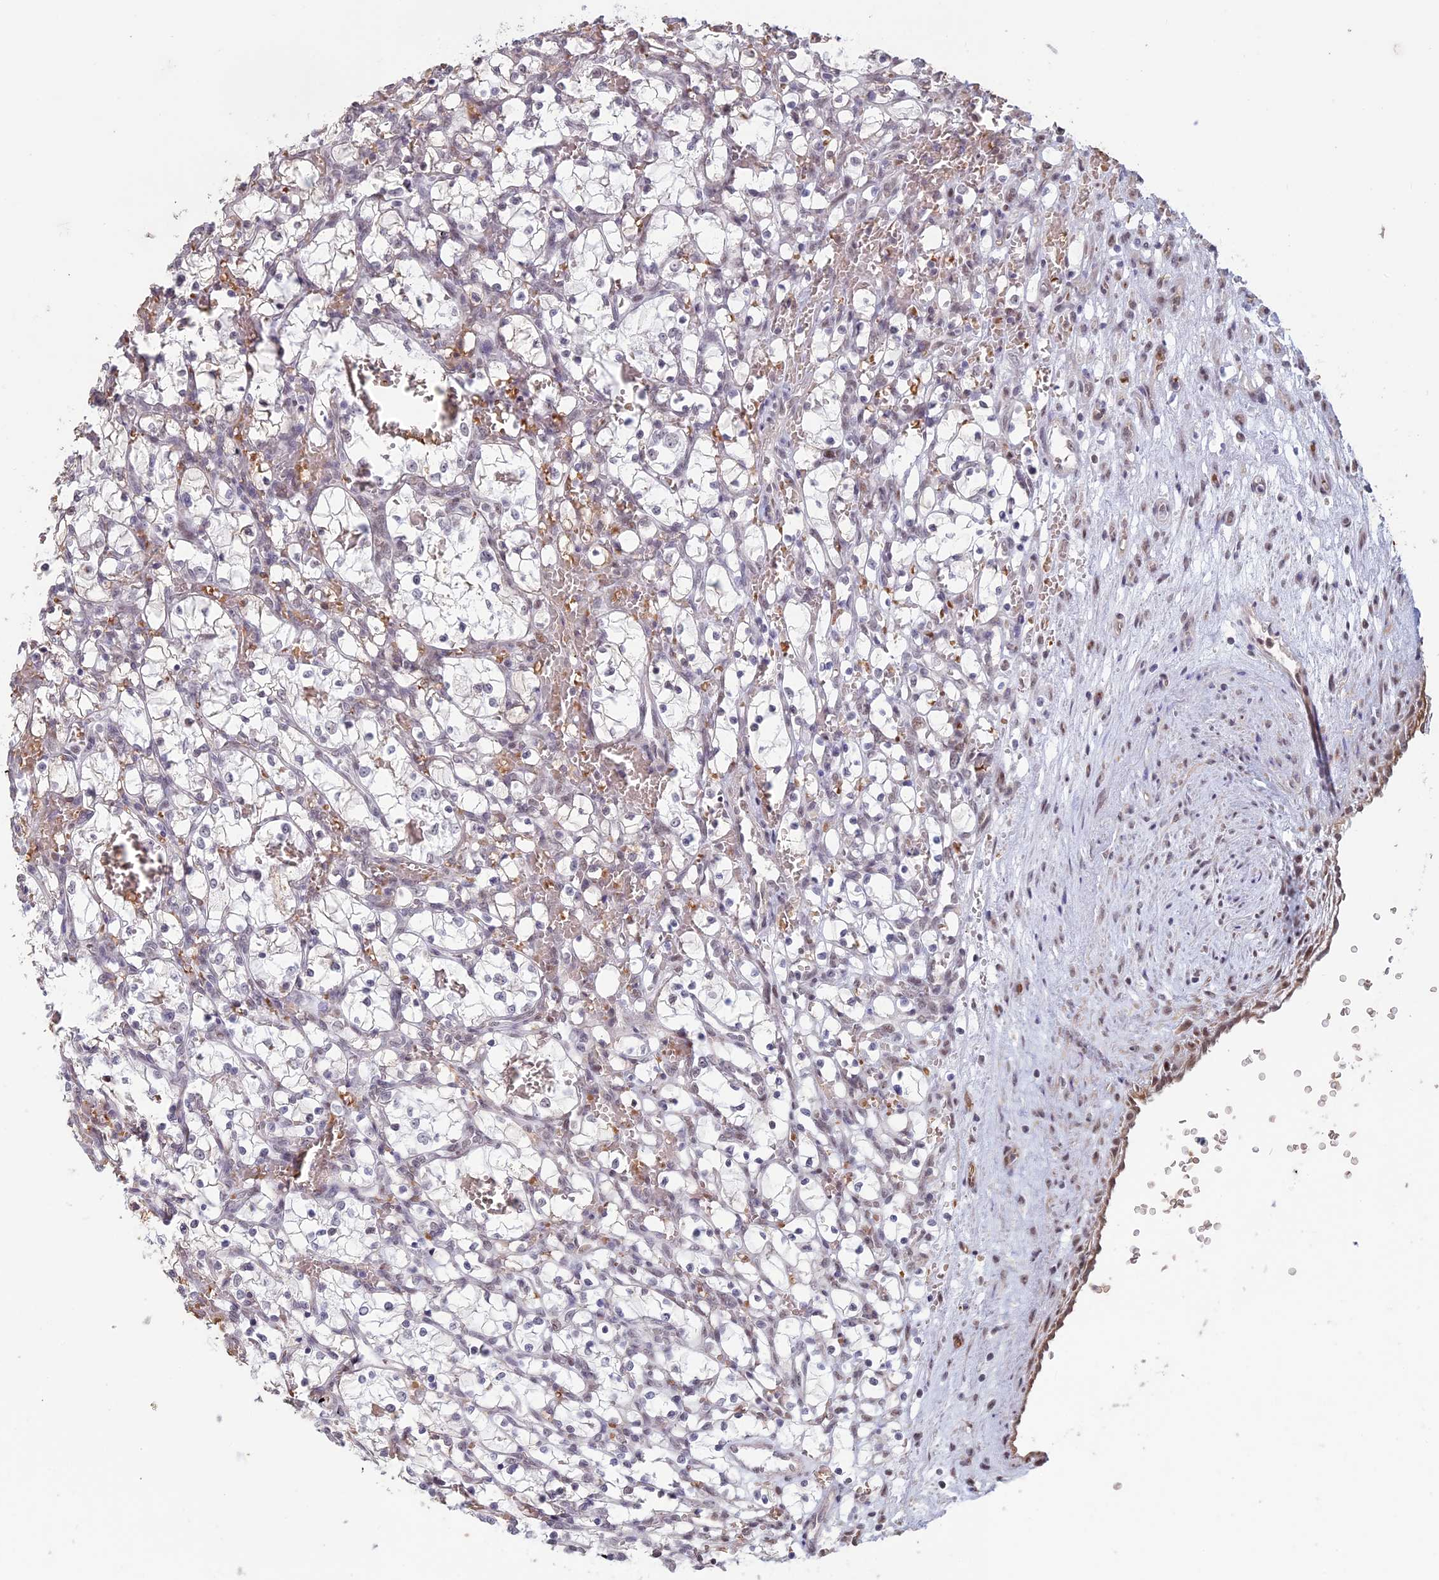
{"staining": {"intensity": "negative", "quantity": "none", "location": "none"}, "tissue": "renal cancer", "cell_type": "Tumor cells", "image_type": "cancer", "snomed": [{"axis": "morphology", "description": "Adenocarcinoma, NOS"}, {"axis": "topography", "description": "Kidney"}], "caption": "A high-resolution image shows IHC staining of renal cancer, which shows no significant expression in tumor cells.", "gene": "MFAP1", "patient": {"sex": "female", "age": 69}}